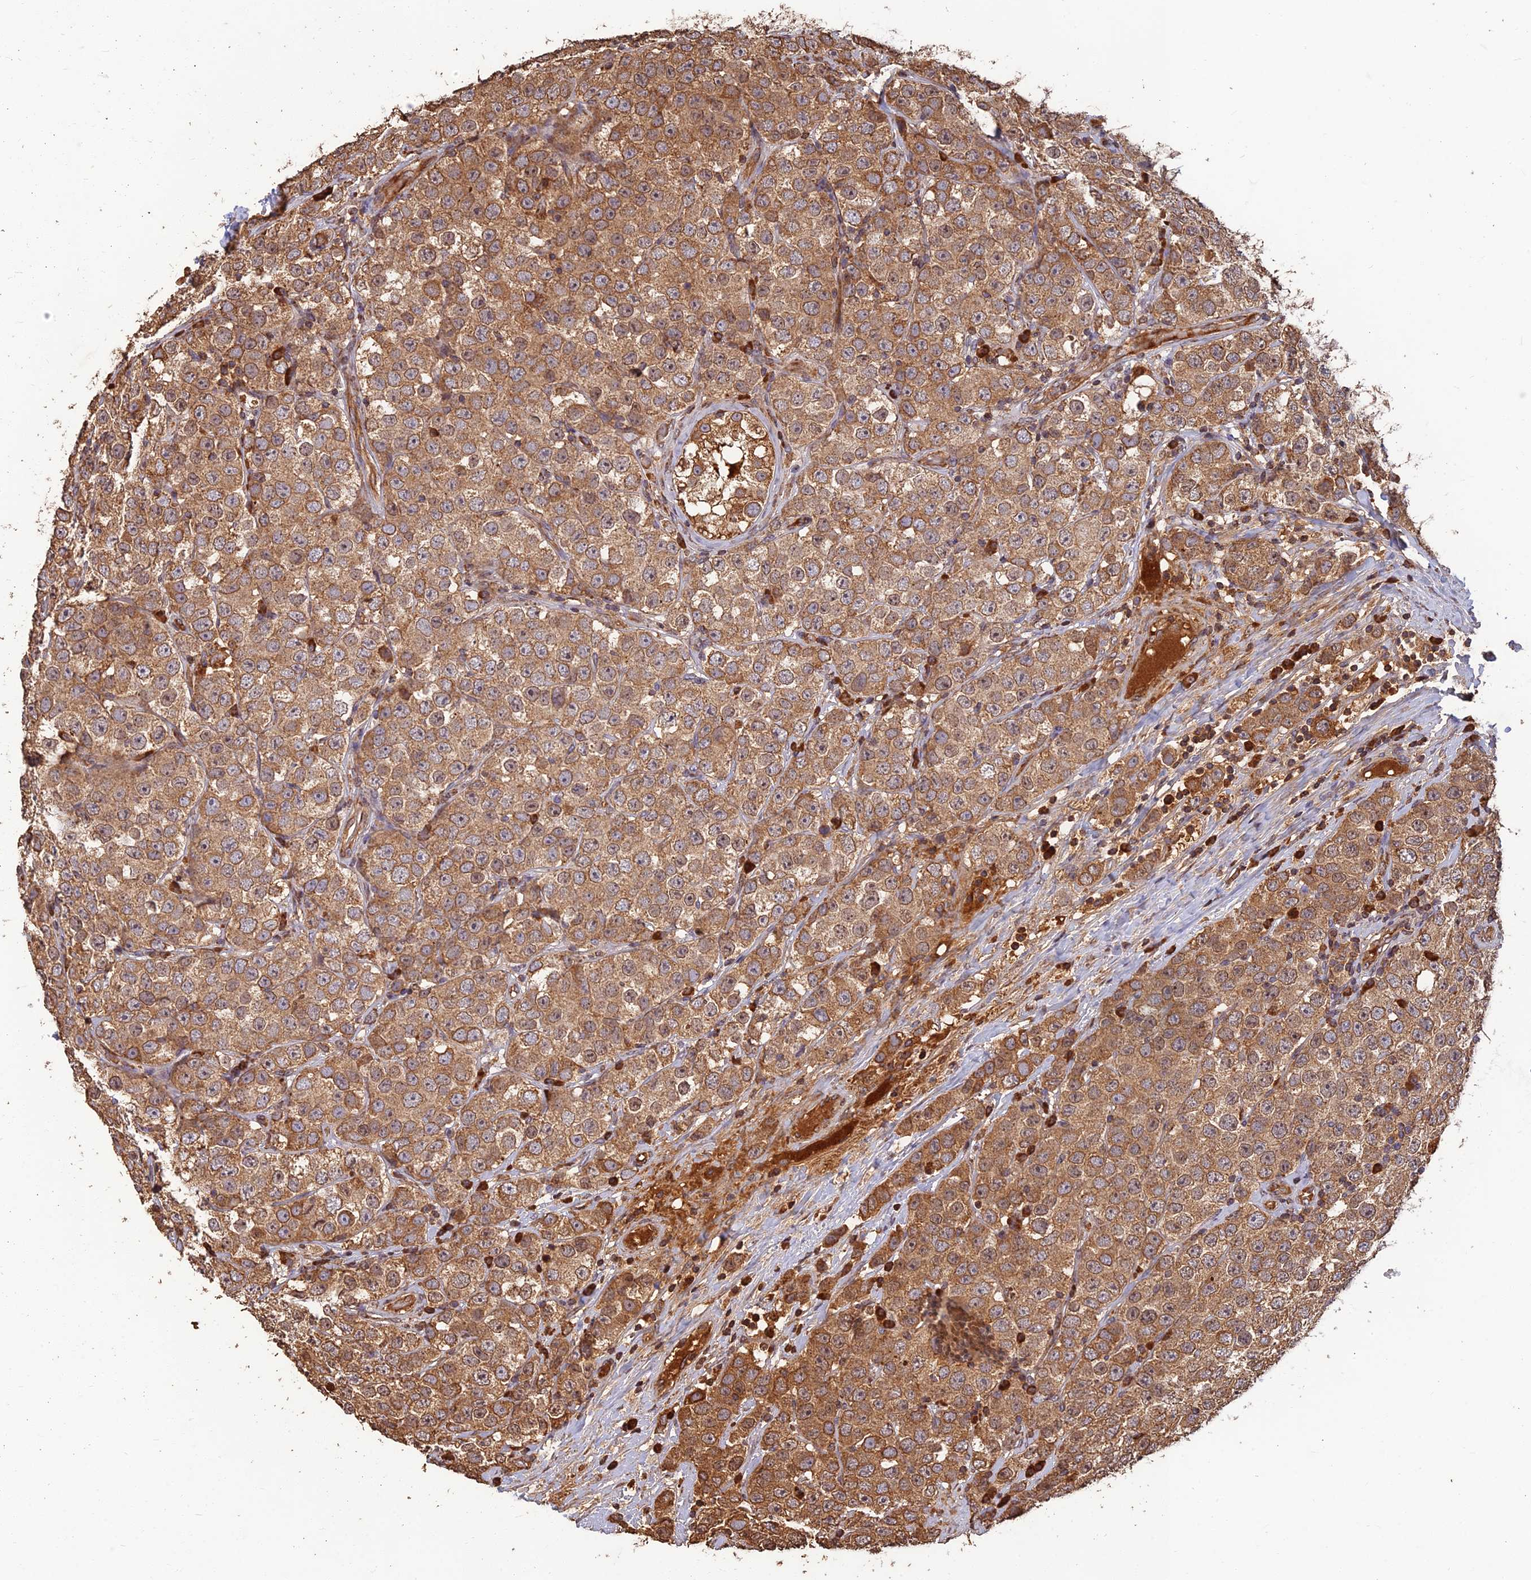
{"staining": {"intensity": "moderate", "quantity": ">75%", "location": "cytoplasmic/membranous"}, "tissue": "testis cancer", "cell_type": "Tumor cells", "image_type": "cancer", "snomed": [{"axis": "morphology", "description": "Seminoma, NOS"}, {"axis": "topography", "description": "Testis"}], "caption": "Immunohistochemical staining of testis cancer demonstrates moderate cytoplasmic/membranous protein expression in approximately >75% of tumor cells. The staining is performed using DAB brown chromogen to label protein expression. The nuclei are counter-stained blue using hematoxylin.", "gene": "CORO1C", "patient": {"sex": "male", "age": 28}}